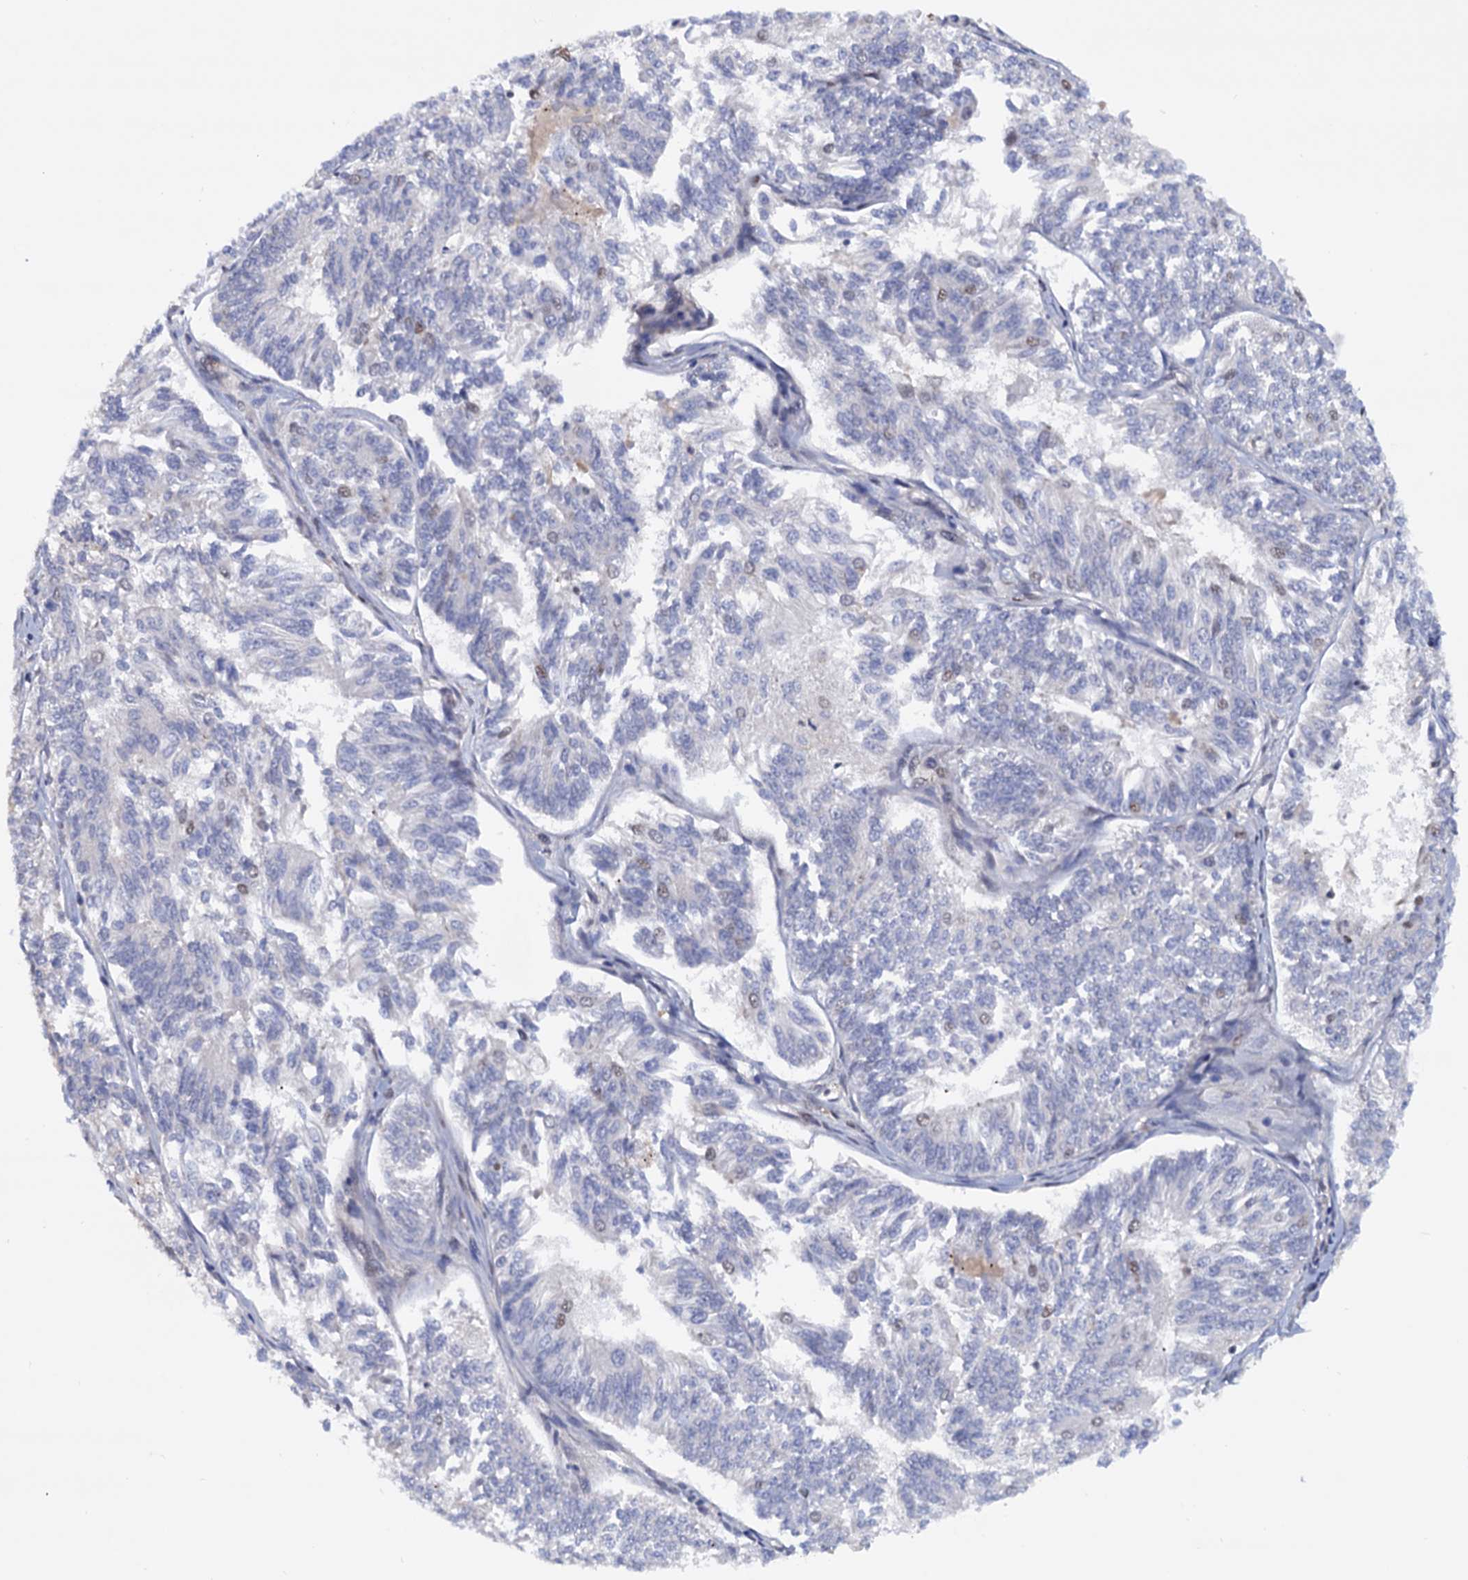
{"staining": {"intensity": "weak", "quantity": "<25%", "location": "nuclear"}, "tissue": "endometrial cancer", "cell_type": "Tumor cells", "image_type": "cancer", "snomed": [{"axis": "morphology", "description": "Adenocarcinoma, NOS"}, {"axis": "topography", "description": "Endometrium"}], "caption": "High power microscopy histopathology image of an immunohistochemistry image of endometrial cancer (adenocarcinoma), revealing no significant positivity in tumor cells.", "gene": "TBC1D12", "patient": {"sex": "female", "age": 58}}